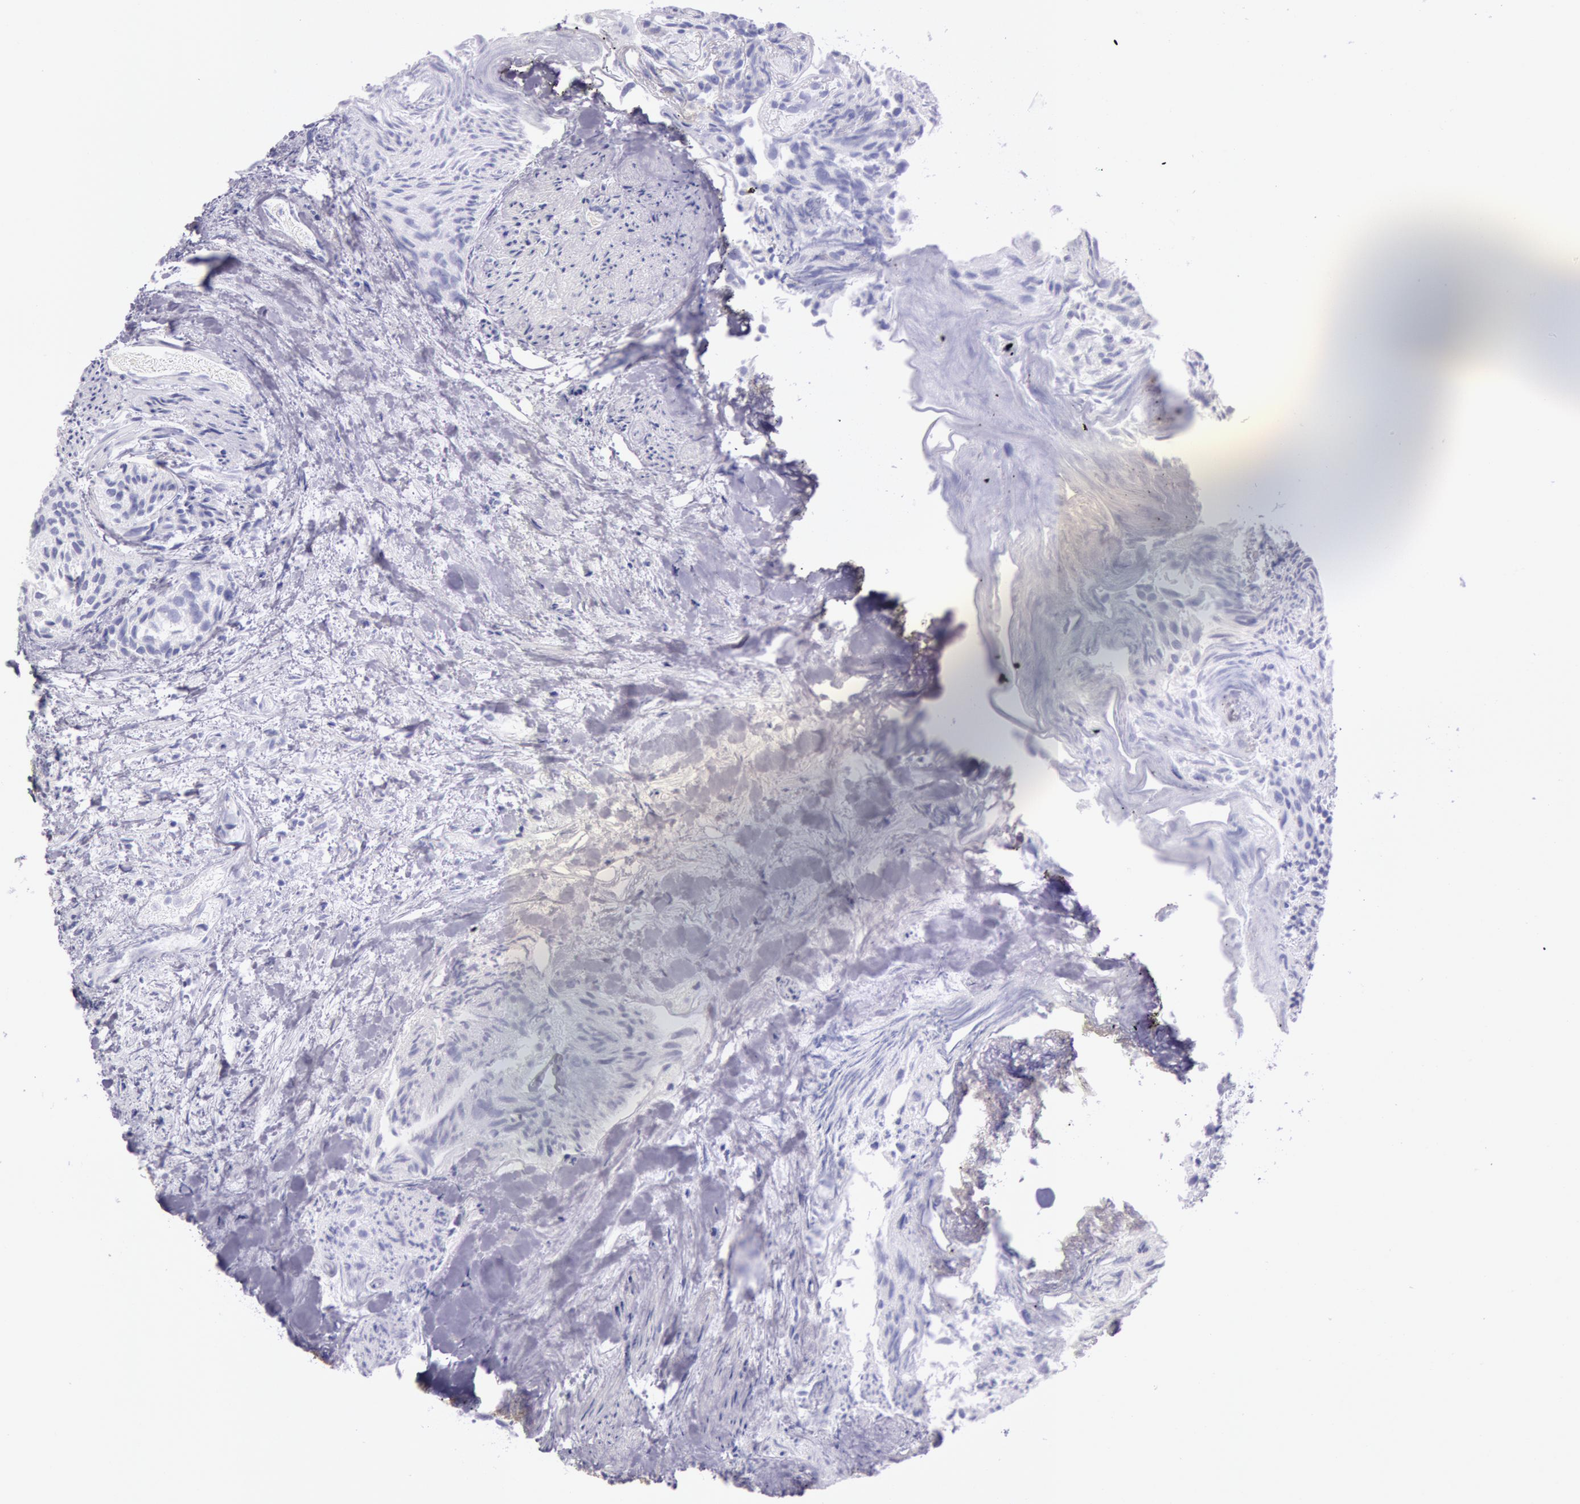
{"staining": {"intensity": "negative", "quantity": "none", "location": "none"}, "tissue": "urothelial cancer", "cell_type": "Tumor cells", "image_type": "cancer", "snomed": [{"axis": "morphology", "description": "Urothelial carcinoma, High grade"}, {"axis": "topography", "description": "Urinary bladder"}], "caption": "The IHC image has no significant expression in tumor cells of urothelial carcinoma (high-grade) tissue. (Brightfield microscopy of DAB (3,3'-diaminobenzidine) IHC at high magnification).", "gene": "ESS2", "patient": {"sex": "female", "age": 78}}